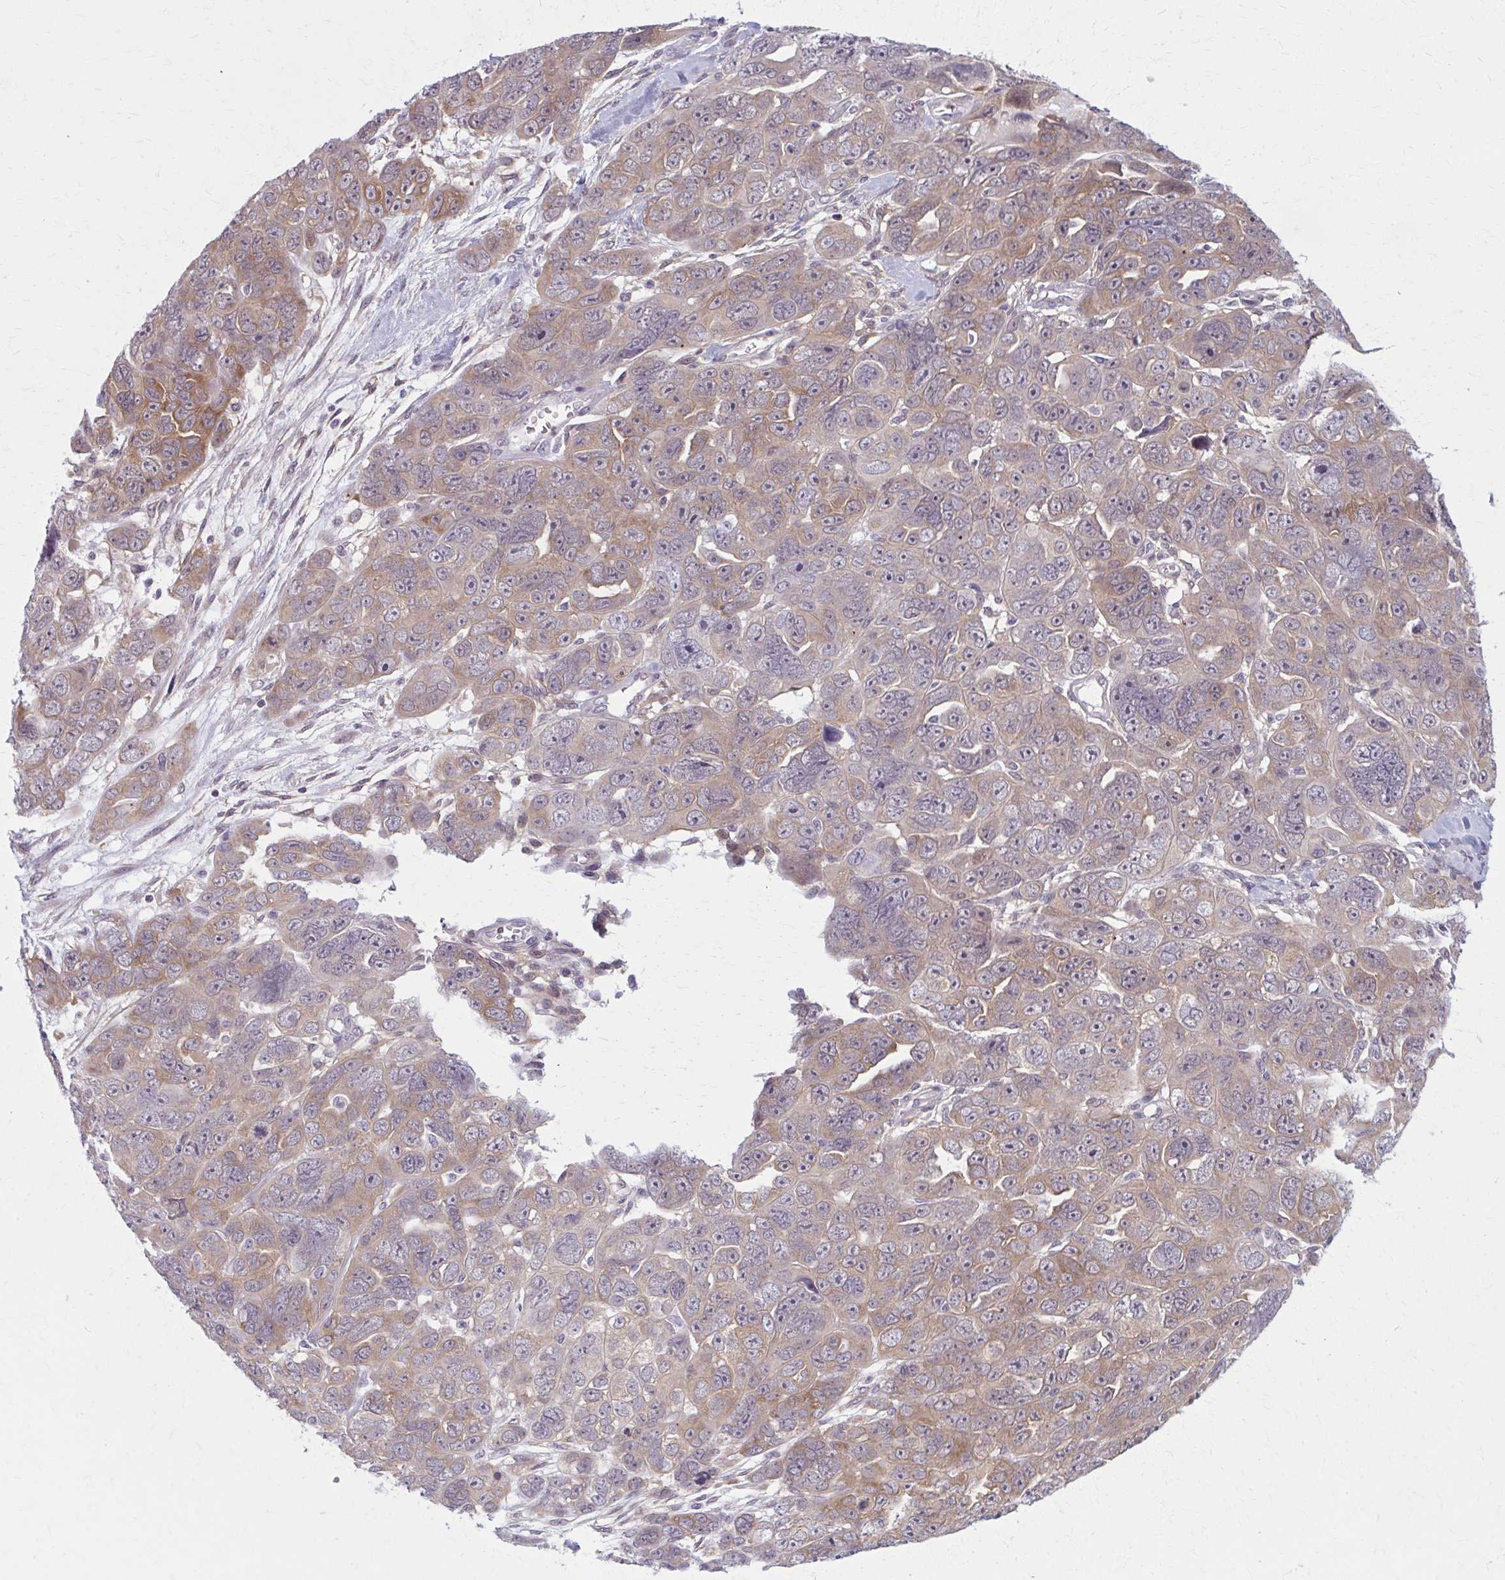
{"staining": {"intensity": "moderate", "quantity": "25%-75%", "location": "cytoplasmic/membranous"}, "tissue": "ovarian cancer", "cell_type": "Tumor cells", "image_type": "cancer", "snomed": [{"axis": "morphology", "description": "Cystadenocarcinoma, serous, NOS"}, {"axis": "topography", "description": "Ovary"}], "caption": "Approximately 25%-75% of tumor cells in ovarian serous cystadenocarcinoma display moderate cytoplasmic/membranous protein positivity as visualized by brown immunohistochemical staining.", "gene": "NUMBL", "patient": {"sex": "female", "age": 63}}